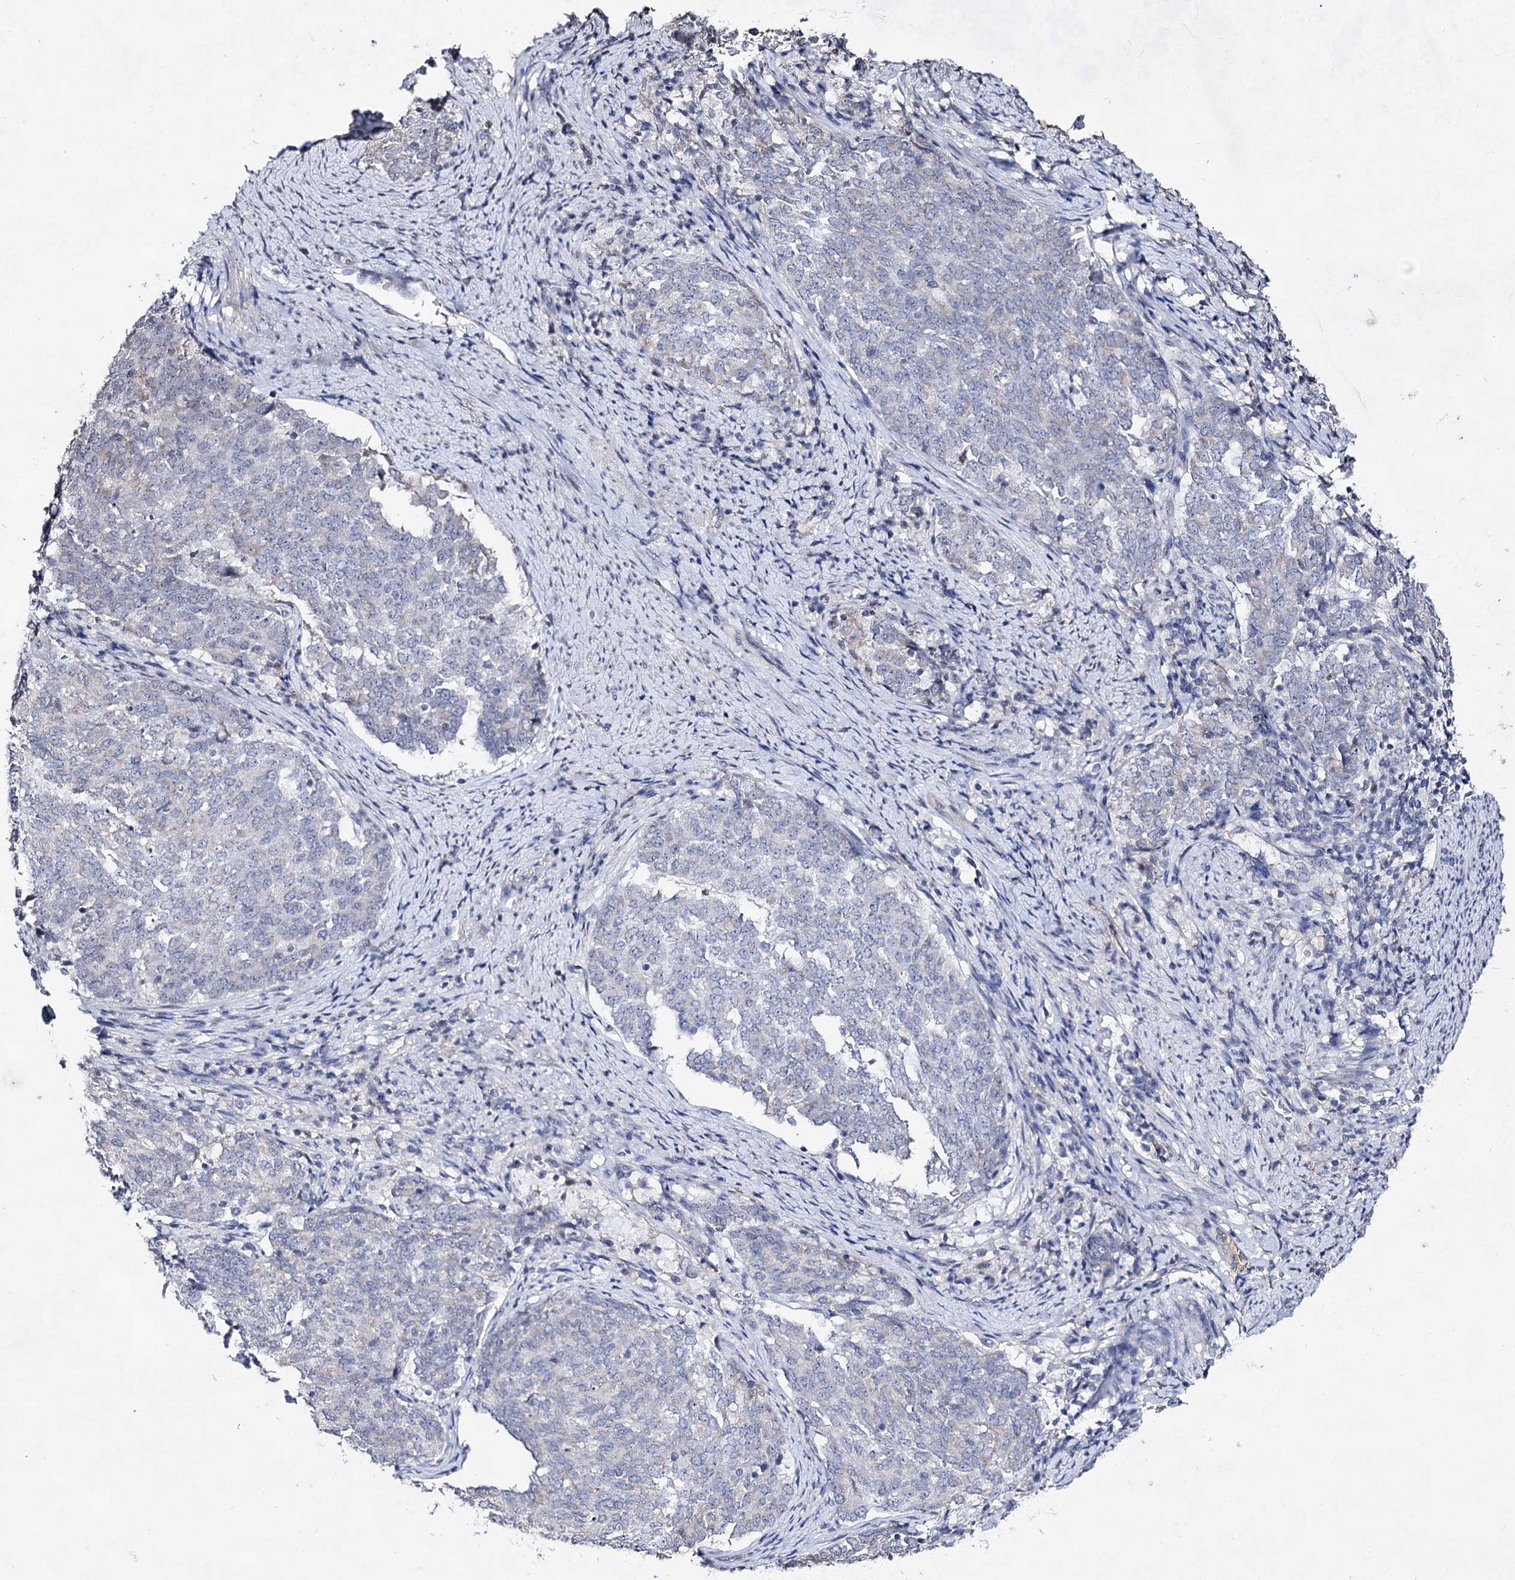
{"staining": {"intensity": "negative", "quantity": "none", "location": "none"}, "tissue": "endometrial cancer", "cell_type": "Tumor cells", "image_type": "cancer", "snomed": [{"axis": "morphology", "description": "Adenocarcinoma, NOS"}, {"axis": "topography", "description": "Endometrium"}], "caption": "DAB (3,3'-diaminobenzidine) immunohistochemical staining of human endometrial cancer demonstrates no significant expression in tumor cells. Nuclei are stained in blue.", "gene": "PLIN1", "patient": {"sex": "female", "age": 80}}